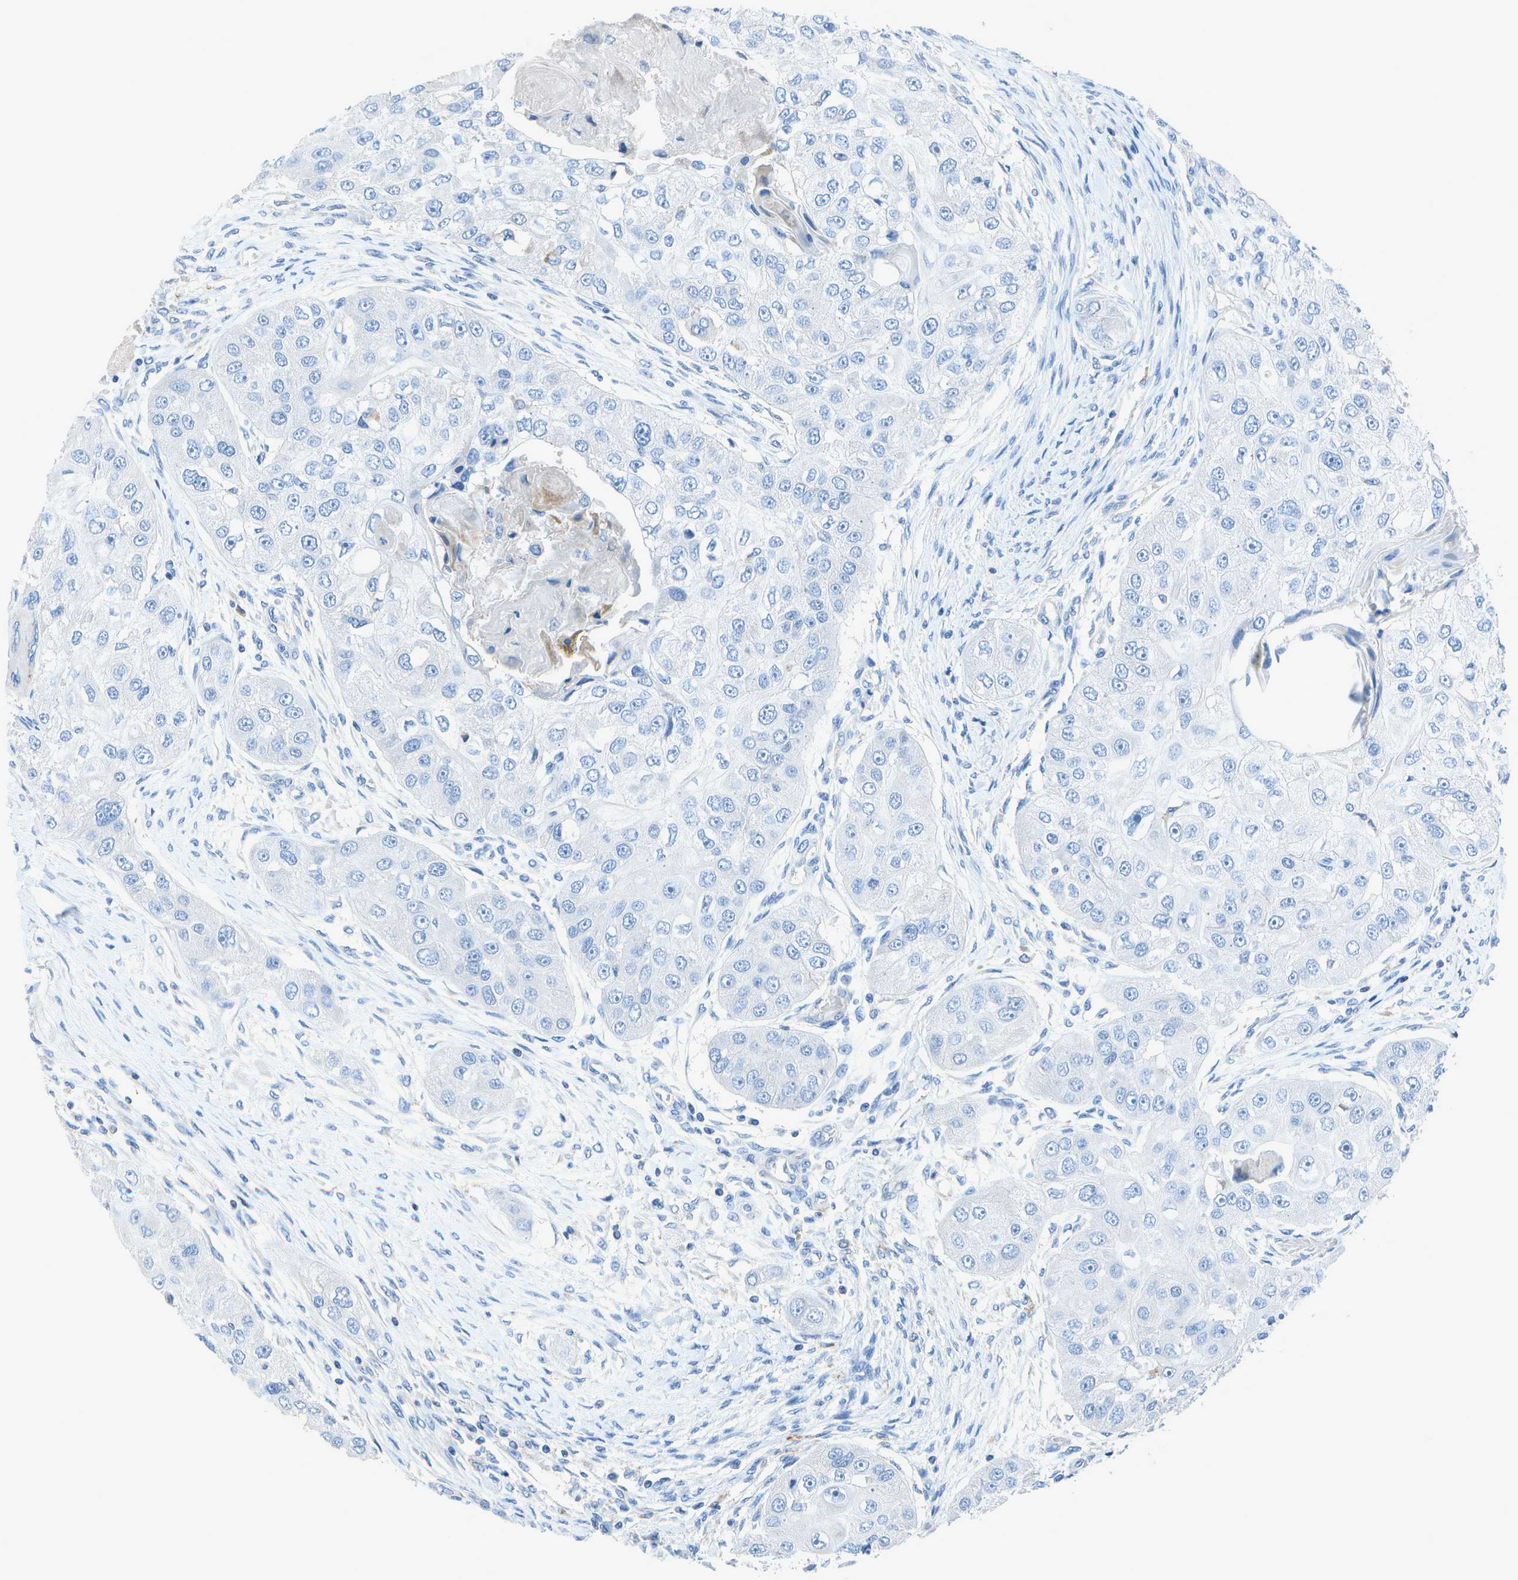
{"staining": {"intensity": "negative", "quantity": "none", "location": "none"}, "tissue": "head and neck cancer", "cell_type": "Tumor cells", "image_type": "cancer", "snomed": [{"axis": "morphology", "description": "Normal tissue, NOS"}, {"axis": "morphology", "description": "Squamous cell carcinoma, NOS"}, {"axis": "topography", "description": "Skeletal muscle"}, {"axis": "topography", "description": "Head-Neck"}], "caption": "Immunohistochemistry (IHC) image of neoplastic tissue: human head and neck cancer (squamous cell carcinoma) stained with DAB demonstrates no significant protein positivity in tumor cells. (DAB (3,3'-diaminobenzidine) IHC with hematoxylin counter stain).", "gene": "DCT", "patient": {"sex": "male", "age": 51}}